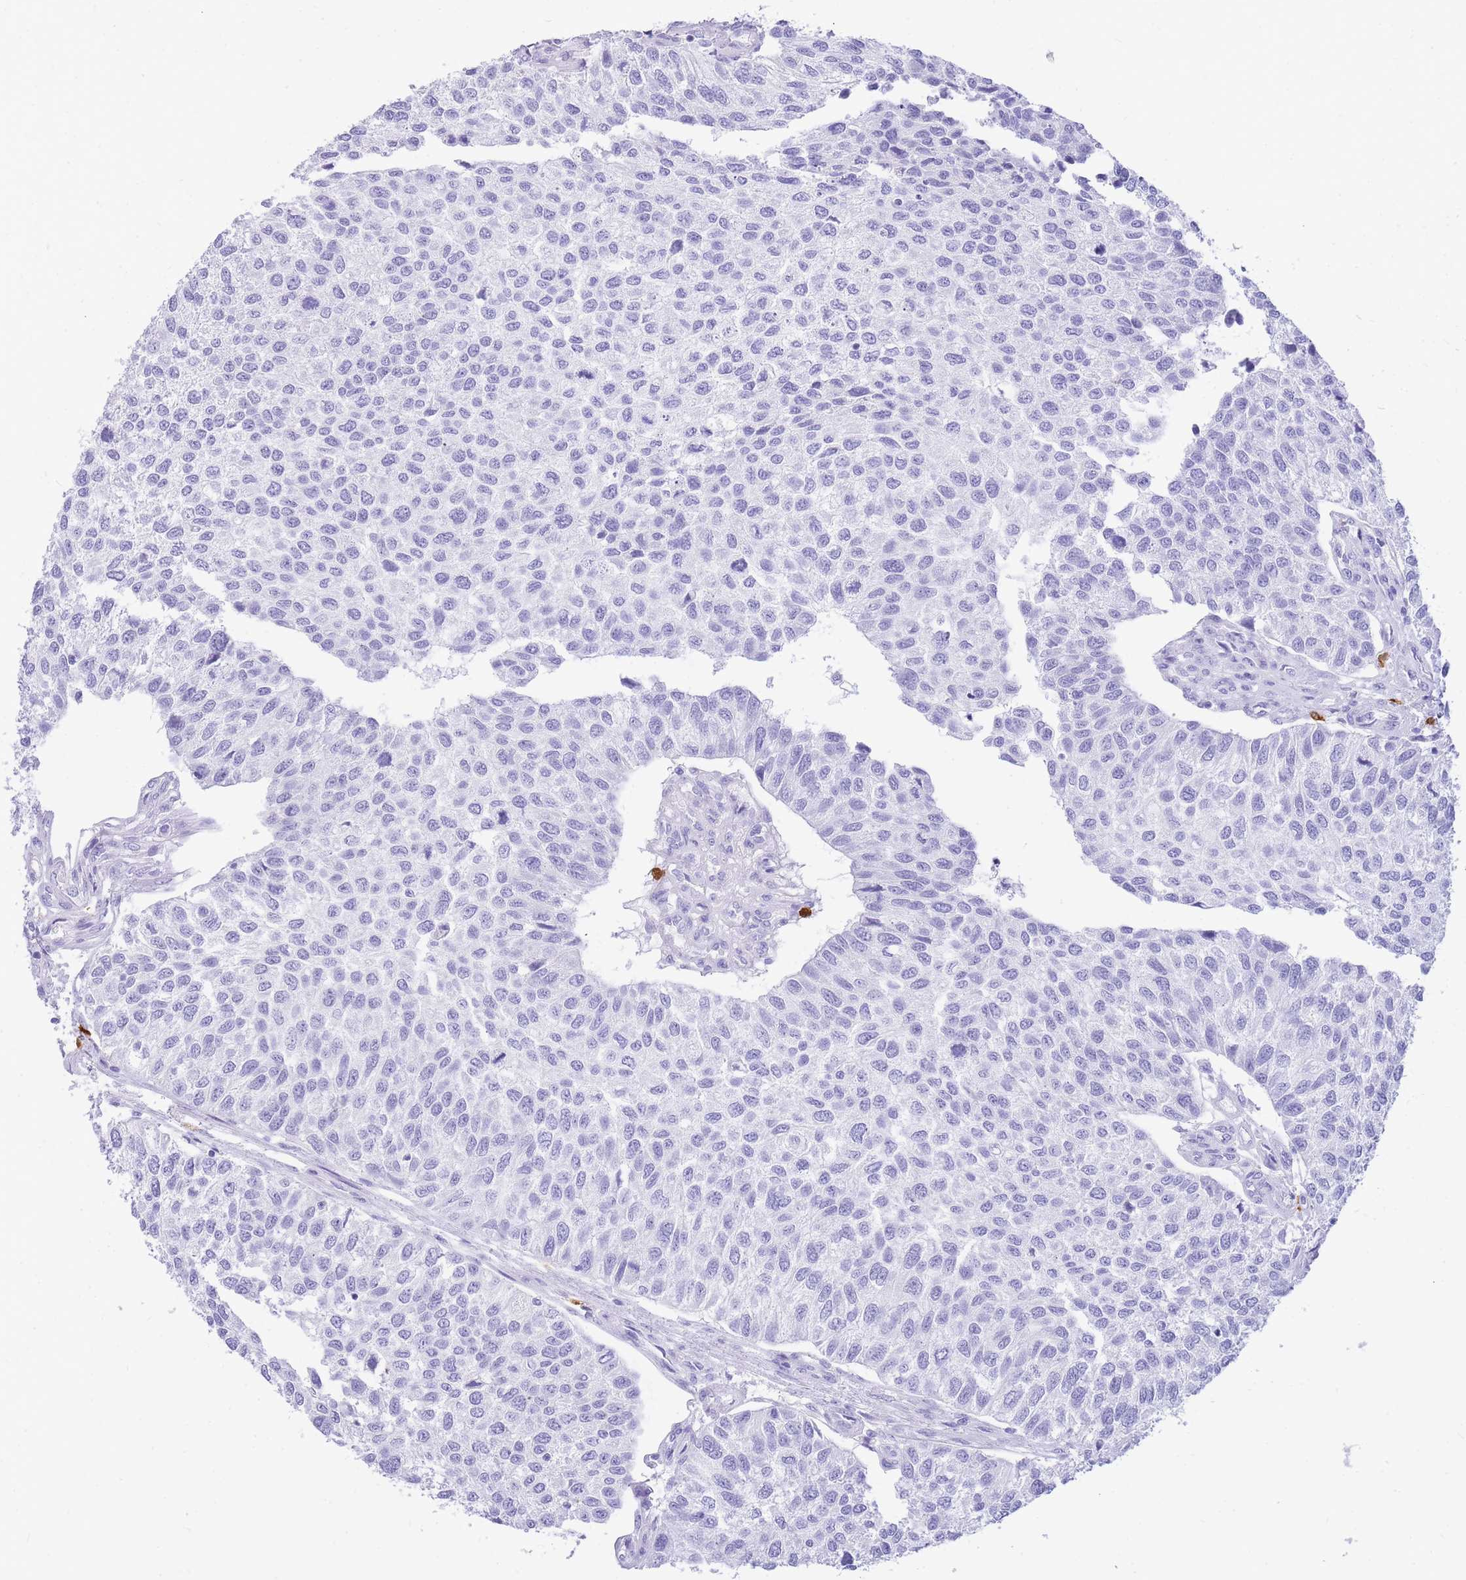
{"staining": {"intensity": "negative", "quantity": "none", "location": "none"}, "tissue": "urothelial cancer", "cell_type": "Tumor cells", "image_type": "cancer", "snomed": [{"axis": "morphology", "description": "Urothelial carcinoma, NOS"}, {"axis": "topography", "description": "Urinary bladder"}], "caption": "Tumor cells are negative for brown protein staining in urothelial cancer. Brightfield microscopy of immunohistochemistry (IHC) stained with DAB (3,3'-diaminobenzidine) (brown) and hematoxylin (blue), captured at high magnification.", "gene": "HERC1", "patient": {"sex": "male", "age": 55}}